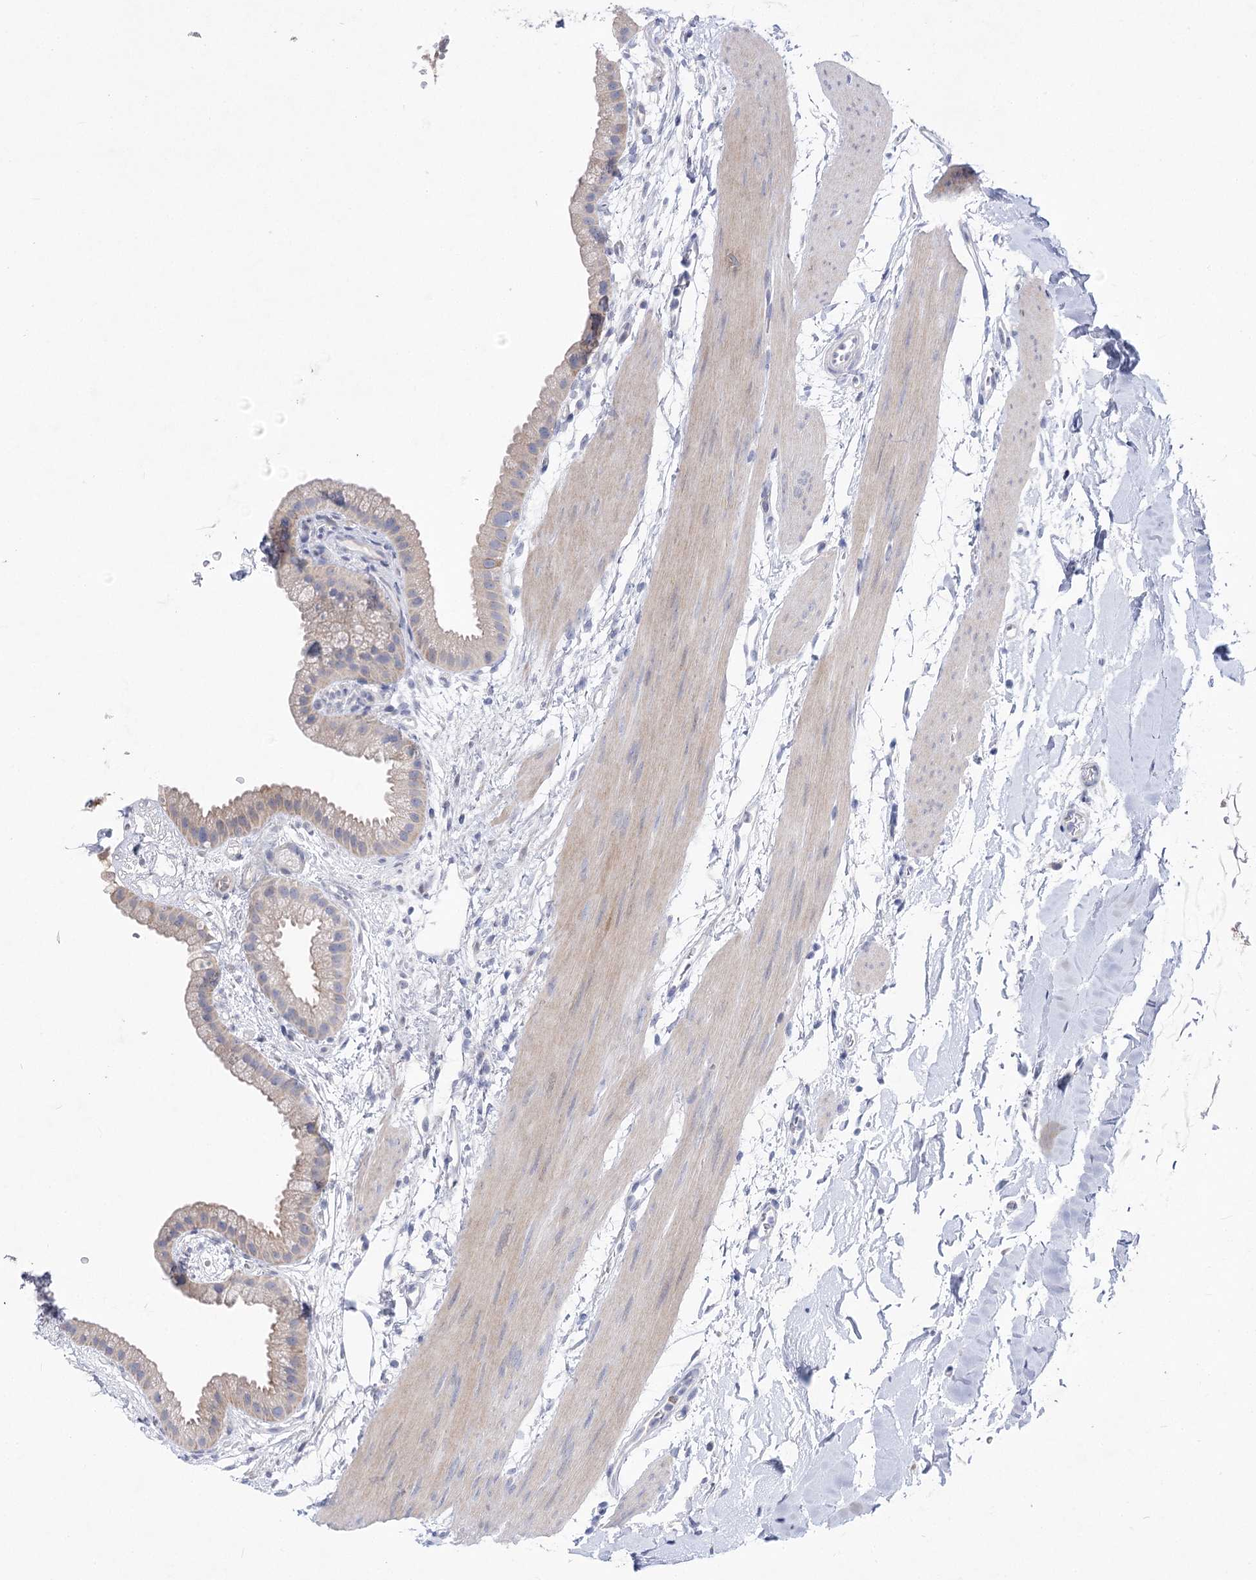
{"staining": {"intensity": "weak", "quantity": "25%-75%", "location": "cytoplasmic/membranous"}, "tissue": "gallbladder", "cell_type": "Glandular cells", "image_type": "normal", "snomed": [{"axis": "morphology", "description": "Normal tissue, NOS"}, {"axis": "topography", "description": "Gallbladder"}], "caption": "Protein staining of unremarkable gallbladder demonstrates weak cytoplasmic/membranous expression in about 25%-75% of glandular cells.", "gene": "LRRC14B", "patient": {"sex": "female", "age": 64}}